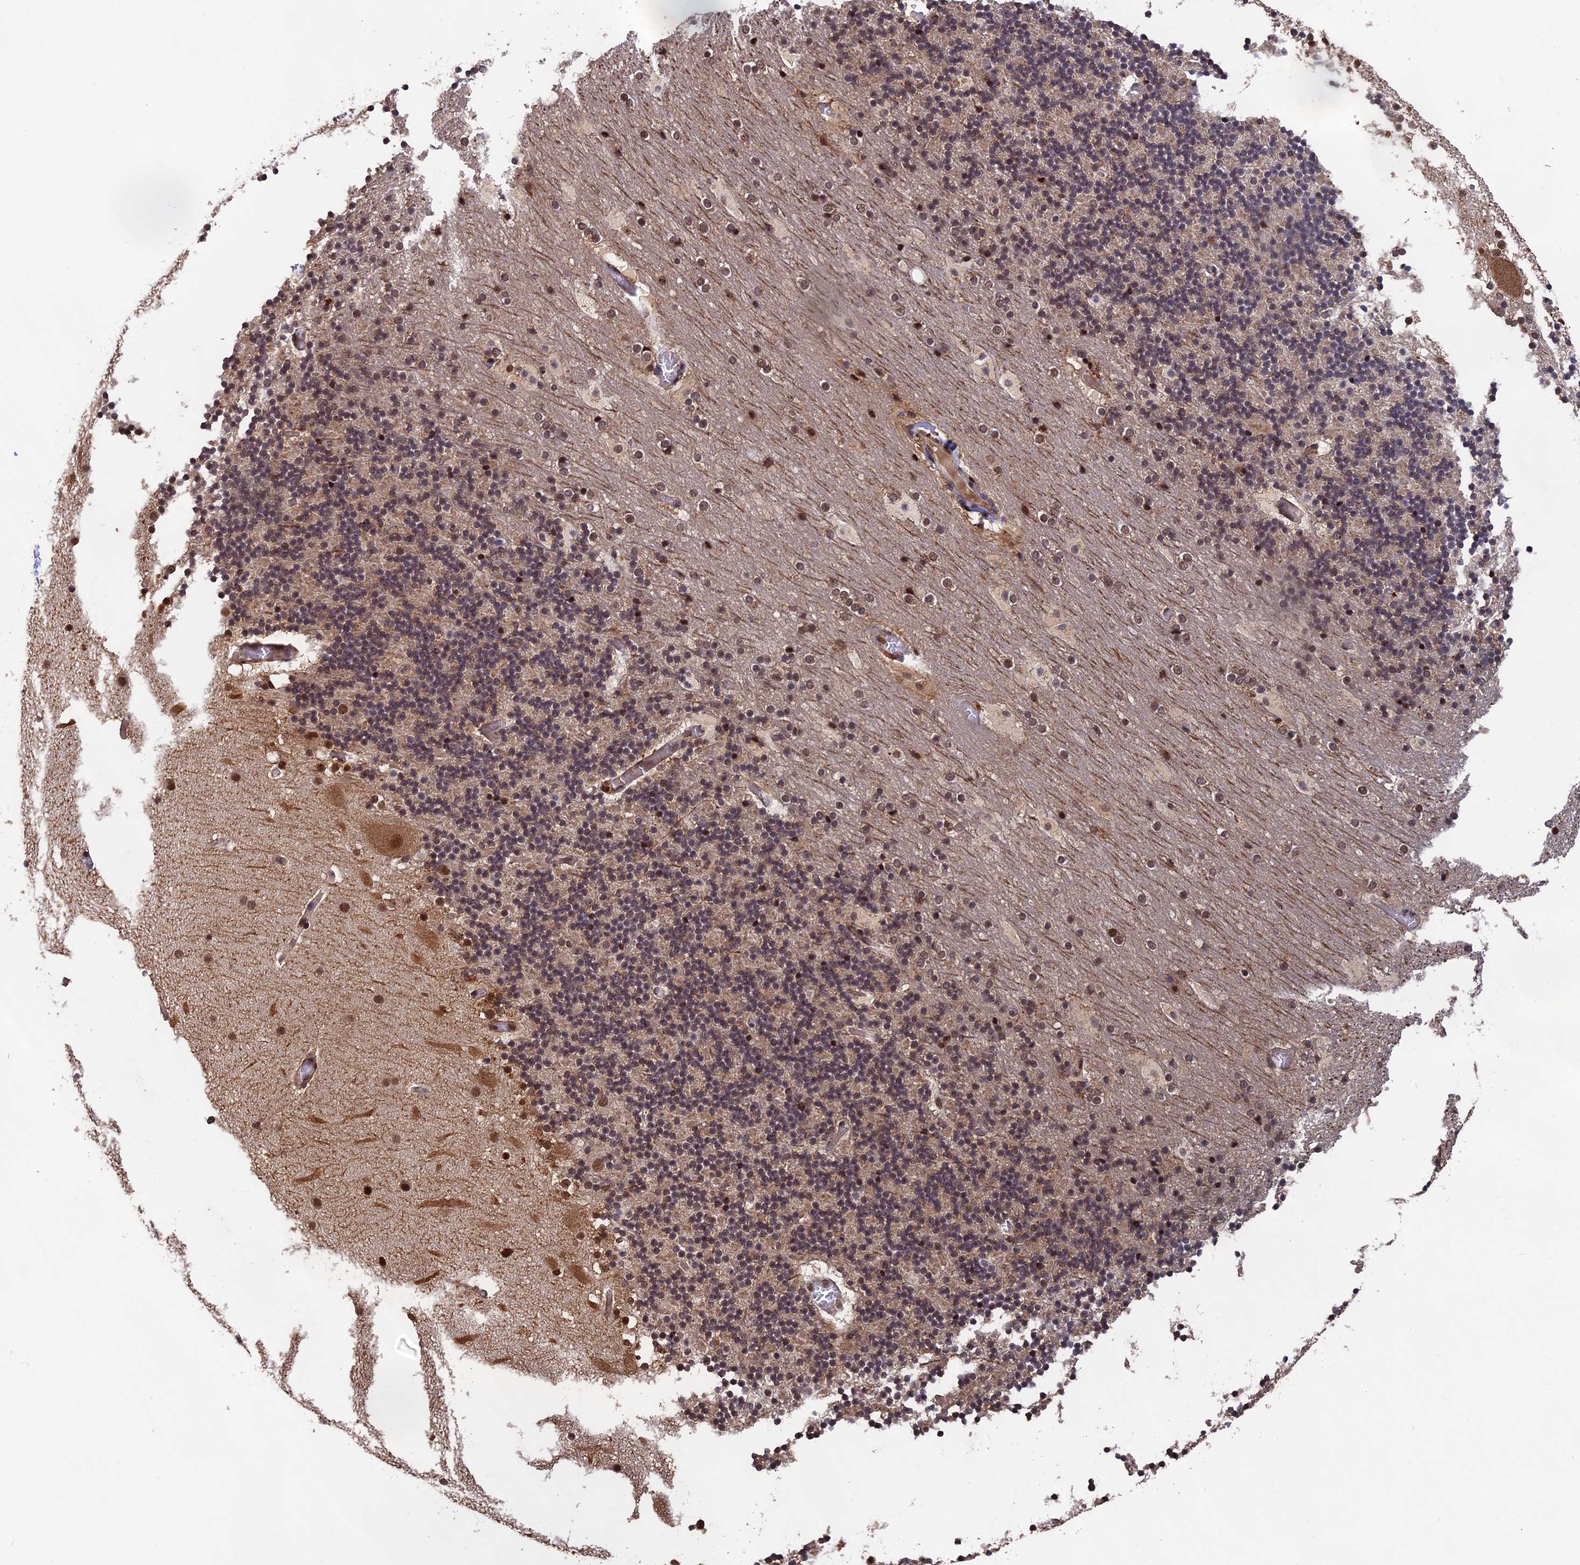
{"staining": {"intensity": "moderate", "quantity": "25%-75%", "location": "nuclear"}, "tissue": "cerebellum", "cell_type": "Cells in granular layer", "image_type": "normal", "snomed": [{"axis": "morphology", "description": "Normal tissue, NOS"}, {"axis": "topography", "description": "Cerebellum"}], "caption": "Cerebellum stained with DAB IHC shows medium levels of moderate nuclear positivity in approximately 25%-75% of cells in granular layer. (Stains: DAB (3,3'-diaminobenzidine) in brown, nuclei in blue, Microscopy: brightfield microscopy at high magnification).", "gene": "OSBPL1A", "patient": {"sex": "male", "age": 57}}